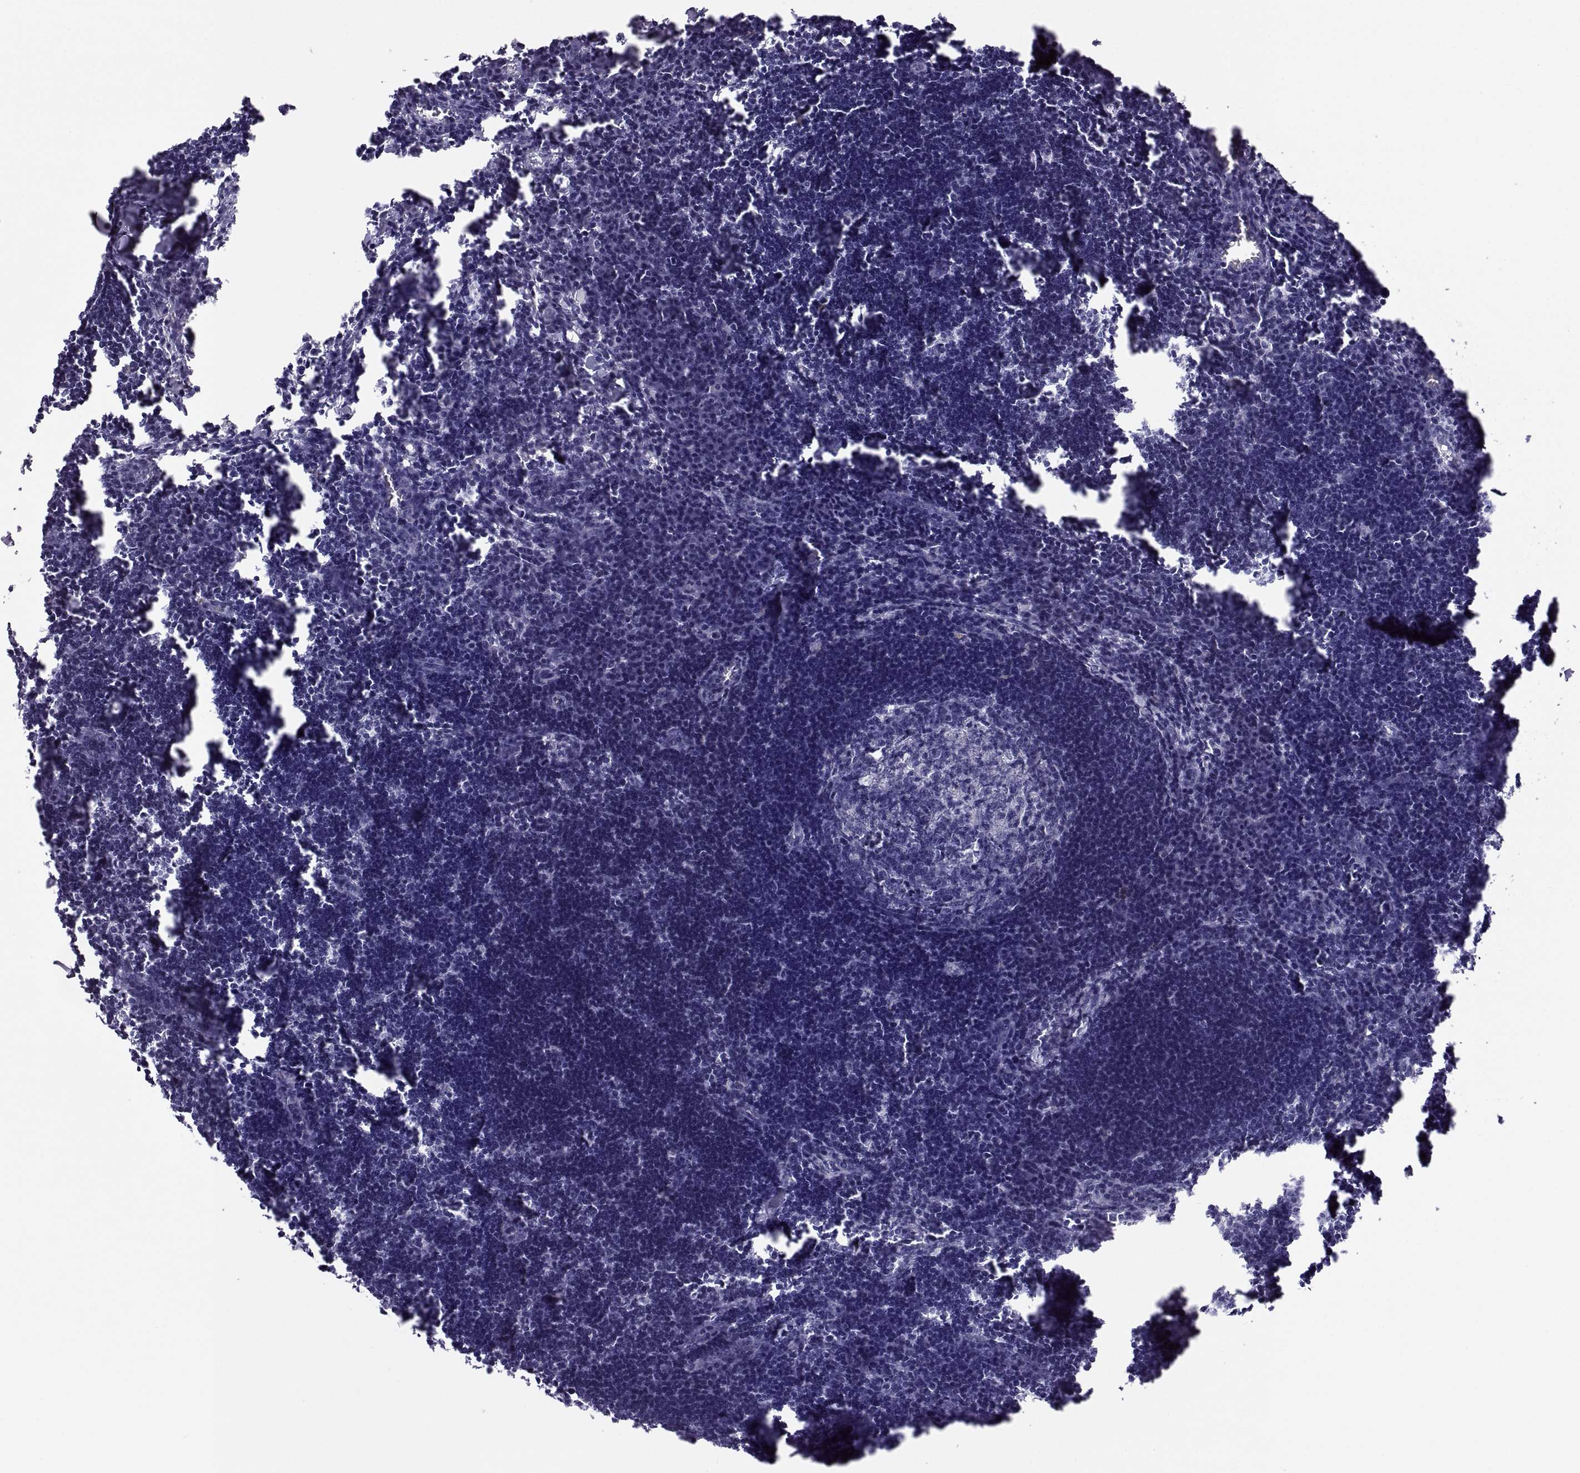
{"staining": {"intensity": "negative", "quantity": "none", "location": "none"}, "tissue": "lymph node", "cell_type": "Germinal center cells", "image_type": "normal", "snomed": [{"axis": "morphology", "description": "Normal tissue, NOS"}, {"axis": "topography", "description": "Lymph node"}], "caption": "The histopathology image shows no significant staining in germinal center cells of lymph node. (DAB IHC visualized using brightfield microscopy, high magnification).", "gene": "PCSK1N", "patient": {"sex": "male", "age": 55}}